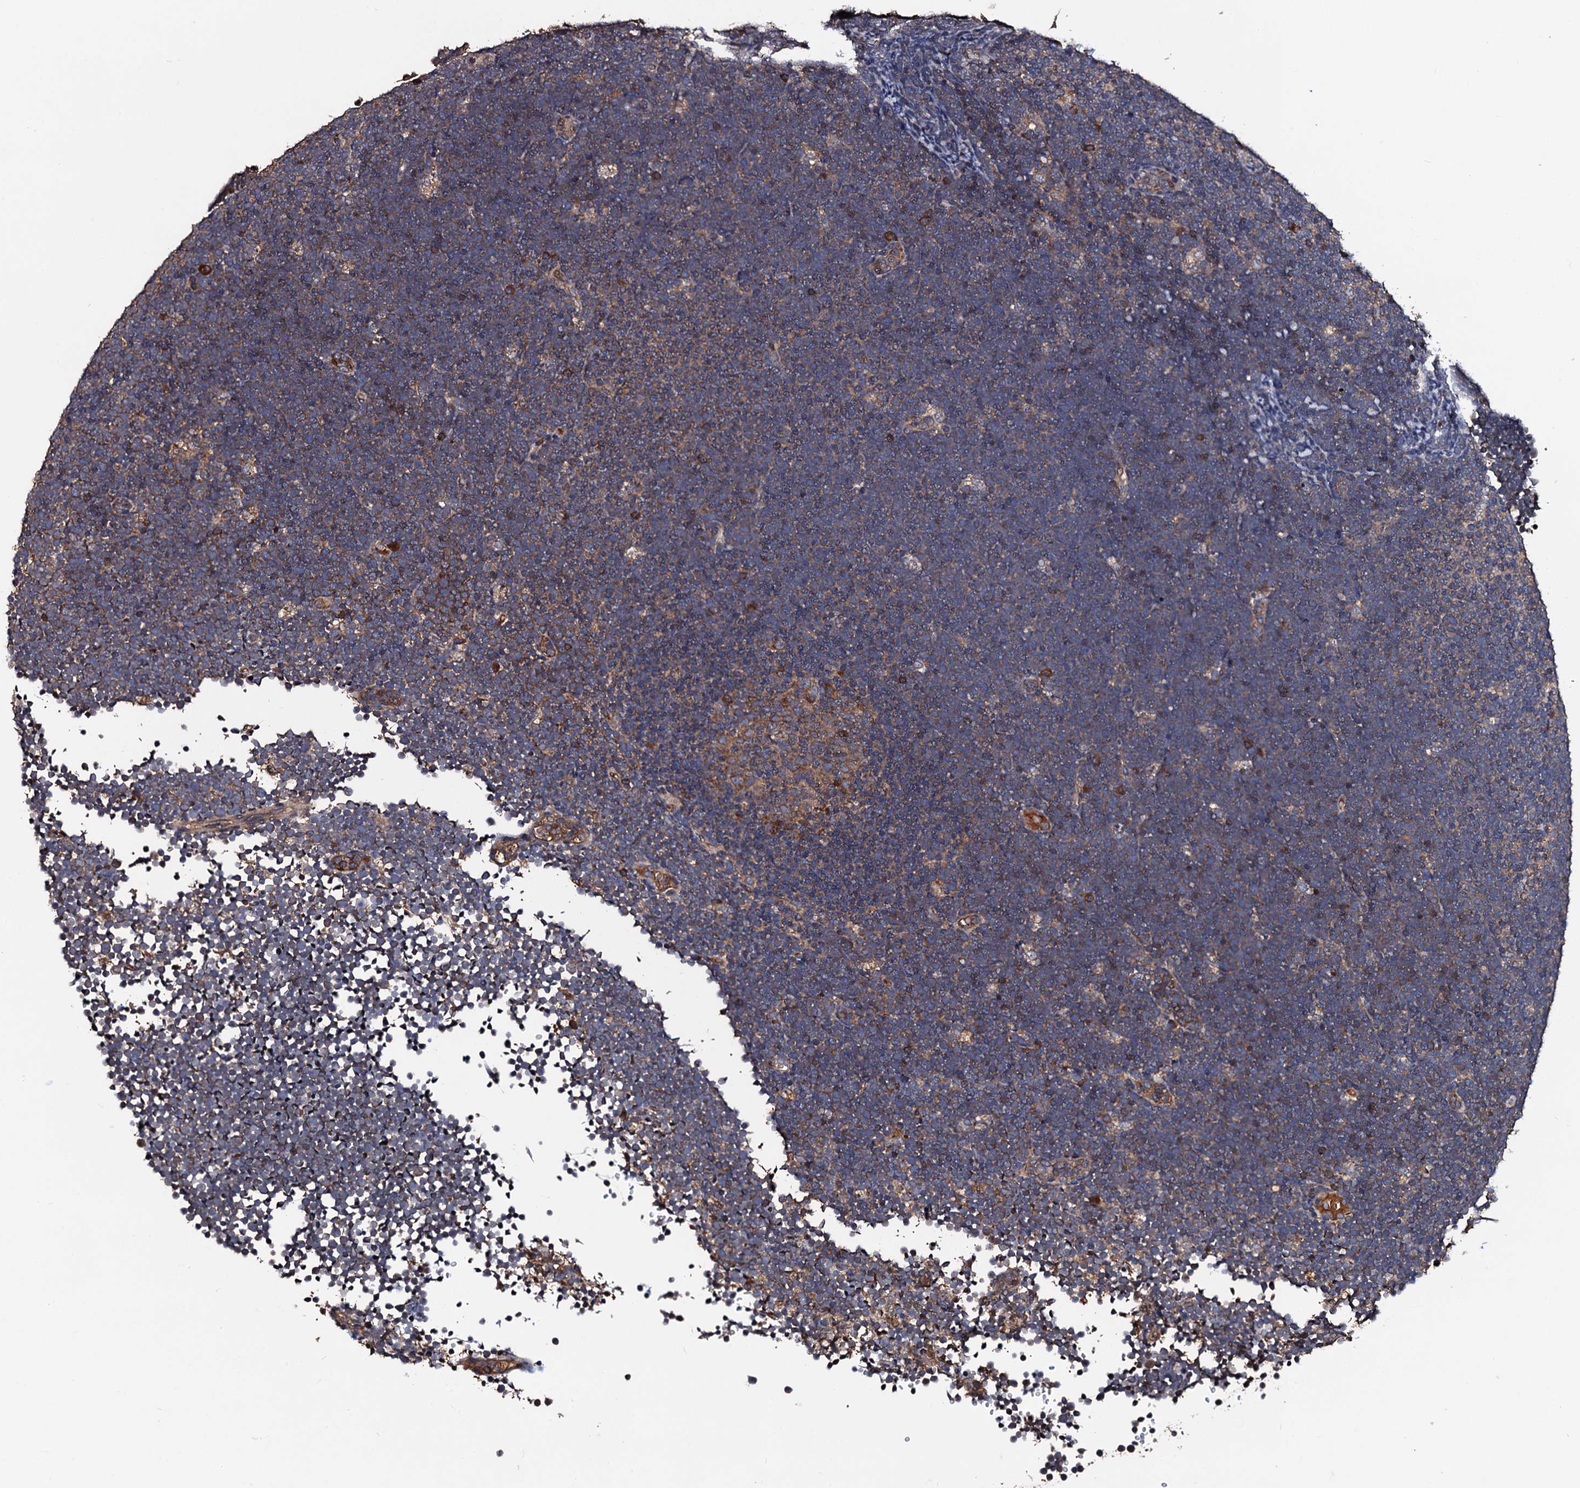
{"staining": {"intensity": "weak", "quantity": "25%-75%", "location": "cytoplasmic/membranous"}, "tissue": "lymphoma", "cell_type": "Tumor cells", "image_type": "cancer", "snomed": [{"axis": "morphology", "description": "Malignant lymphoma, non-Hodgkin's type, High grade"}, {"axis": "topography", "description": "Lymph node"}], "caption": "A brown stain highlights weak cytoplasmic/membranous staining of a protein in malignant lymphoma, non-Hodgkin's type (high-grade) tumor cells.", "gene": "RGS11", "patient": {"sex": "male", "age": 13}}